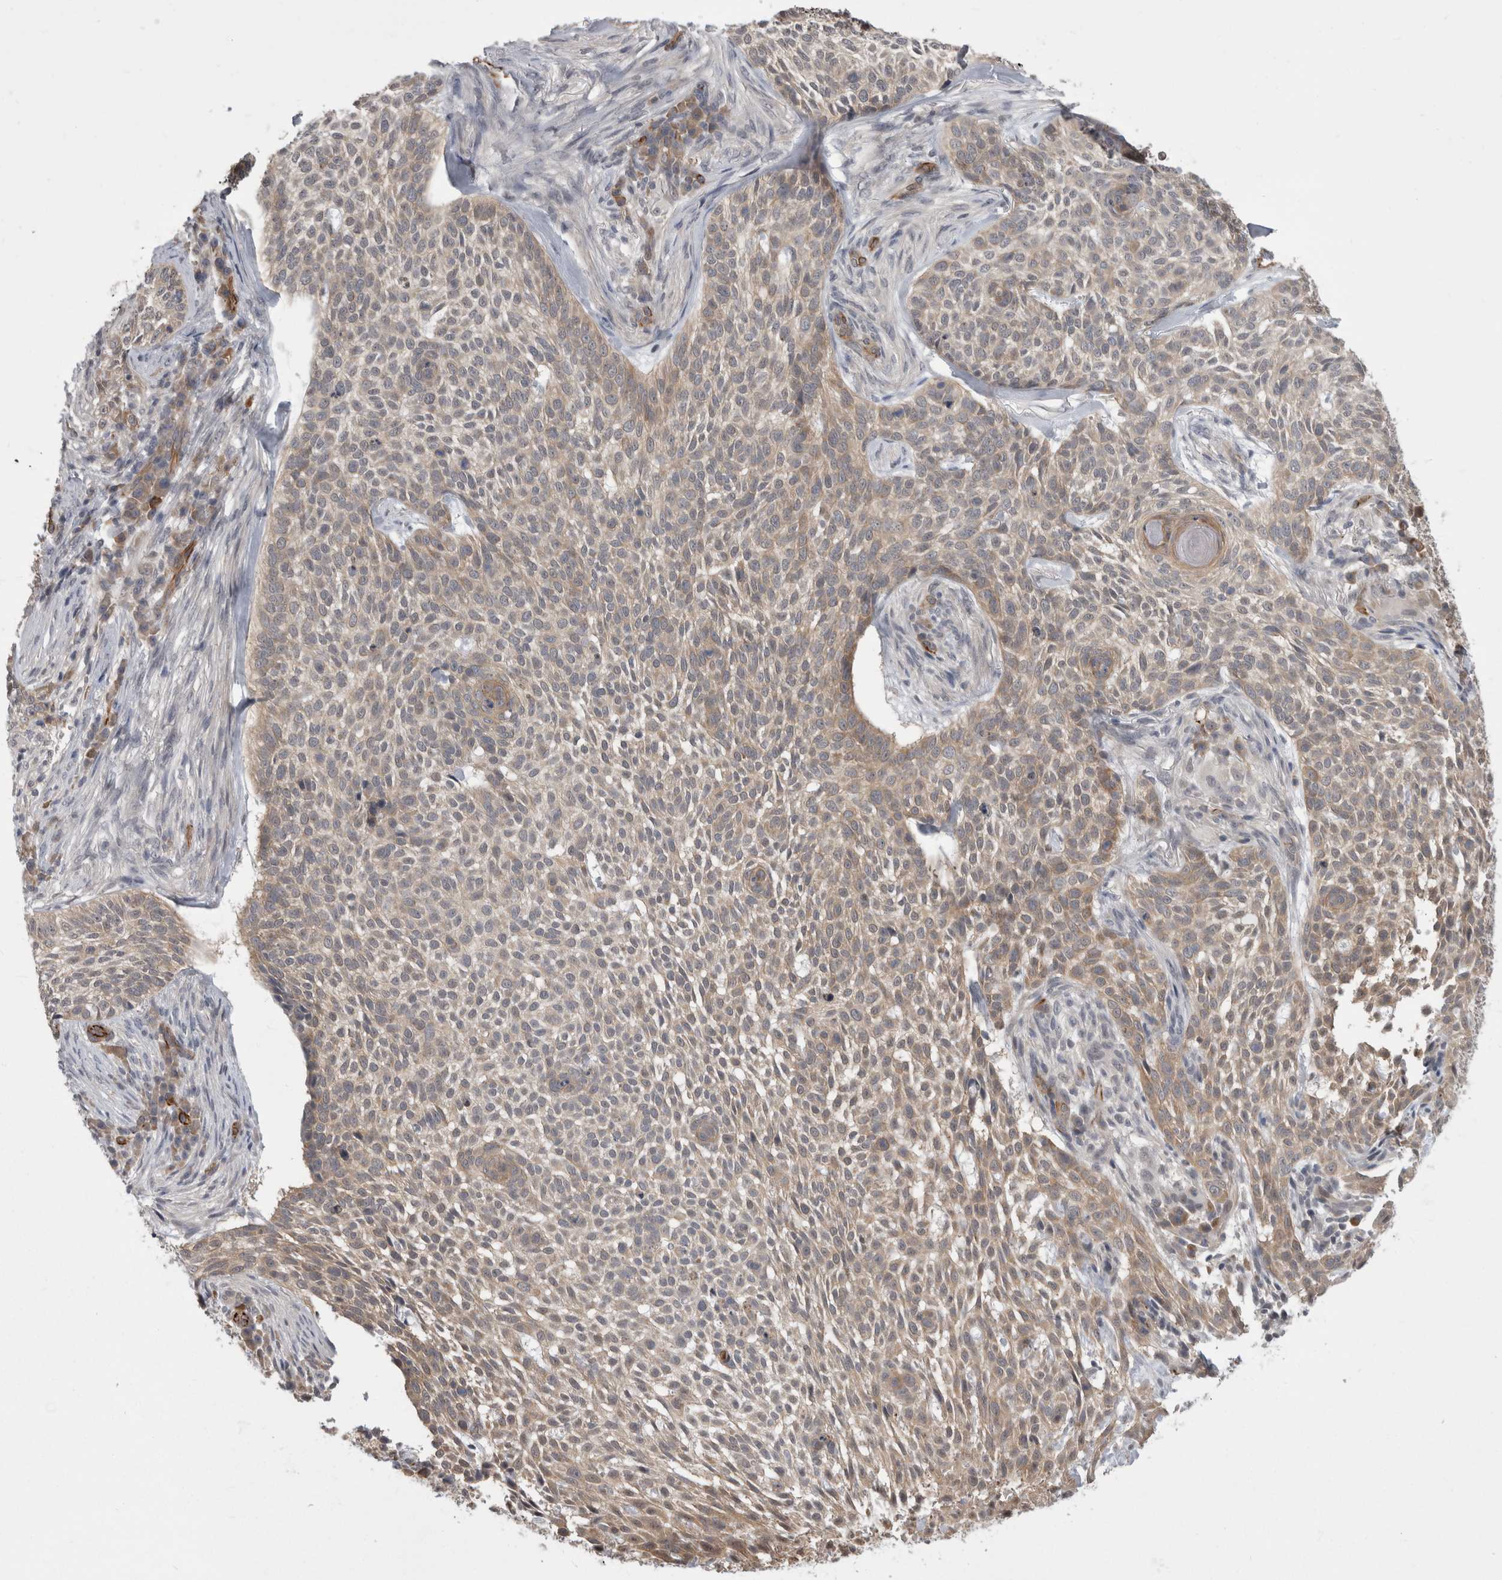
{"staining": {"intensity": "weak", "quantity": "25%-75%", "location": "cytoplasmic/membranous"}, "tissue": "skin cancer", "cell_type": "Tumor cells", "image_type": "cancer", "snomed": [{"axis": "morphology", "description": "Basal cell carcinoma"}, {"axis": "topography", "description": "Skin"}], "caption": "Protein expression analysis of basal cell carcinoma (skin) exhibits weak cytoplasmic/membranous expression in about 25%-75% of tumor cells. (DAB (3,3'-diaminobenzidine) IHC, brown staining for protein, blue staining for nuclei).", "gene": "FAM83H", "patient": {"sex": "female", "age": 64}}